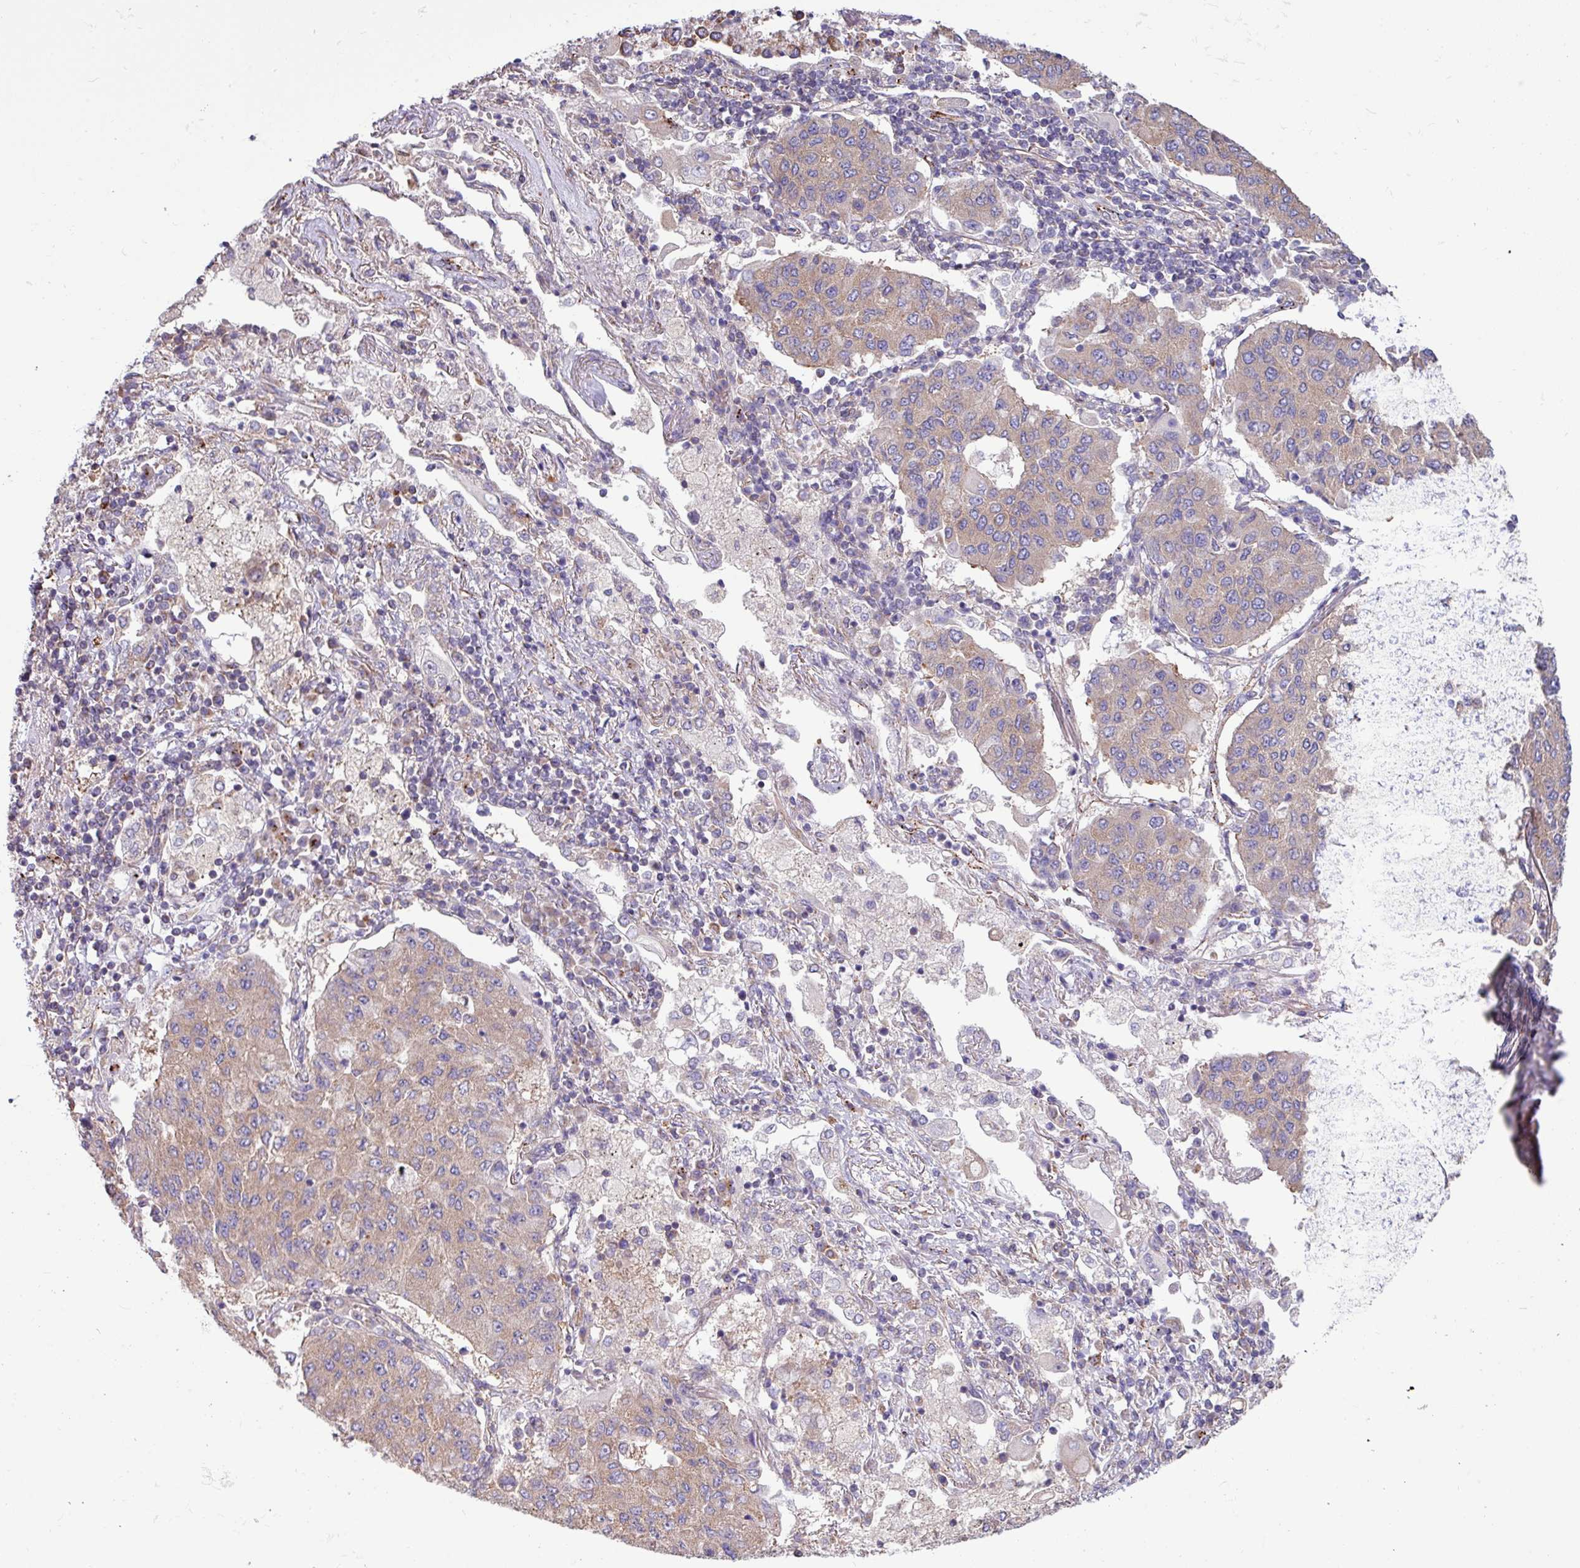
{"staining": {"intensity": "weak", "quantity": ">75%", "location": "cytoplasmic/membranous"}, "tissue": "lung cancer", "cell_type": "Tumor cells", "image_type": "cancer", "snomed": [{"axis": "morphology", "description": "Squamous cell carcinoma, NOS"}, {"axis": "topography", "description": "Lung"}], "caption": "Lung cancer was stained to show a protein in brown. There is low levels of weak cytoplasmic/membranous staining in about >75% of tumor cells.", "gene": "PPM1J", "patient": {"sex": "male", "age": 74}}